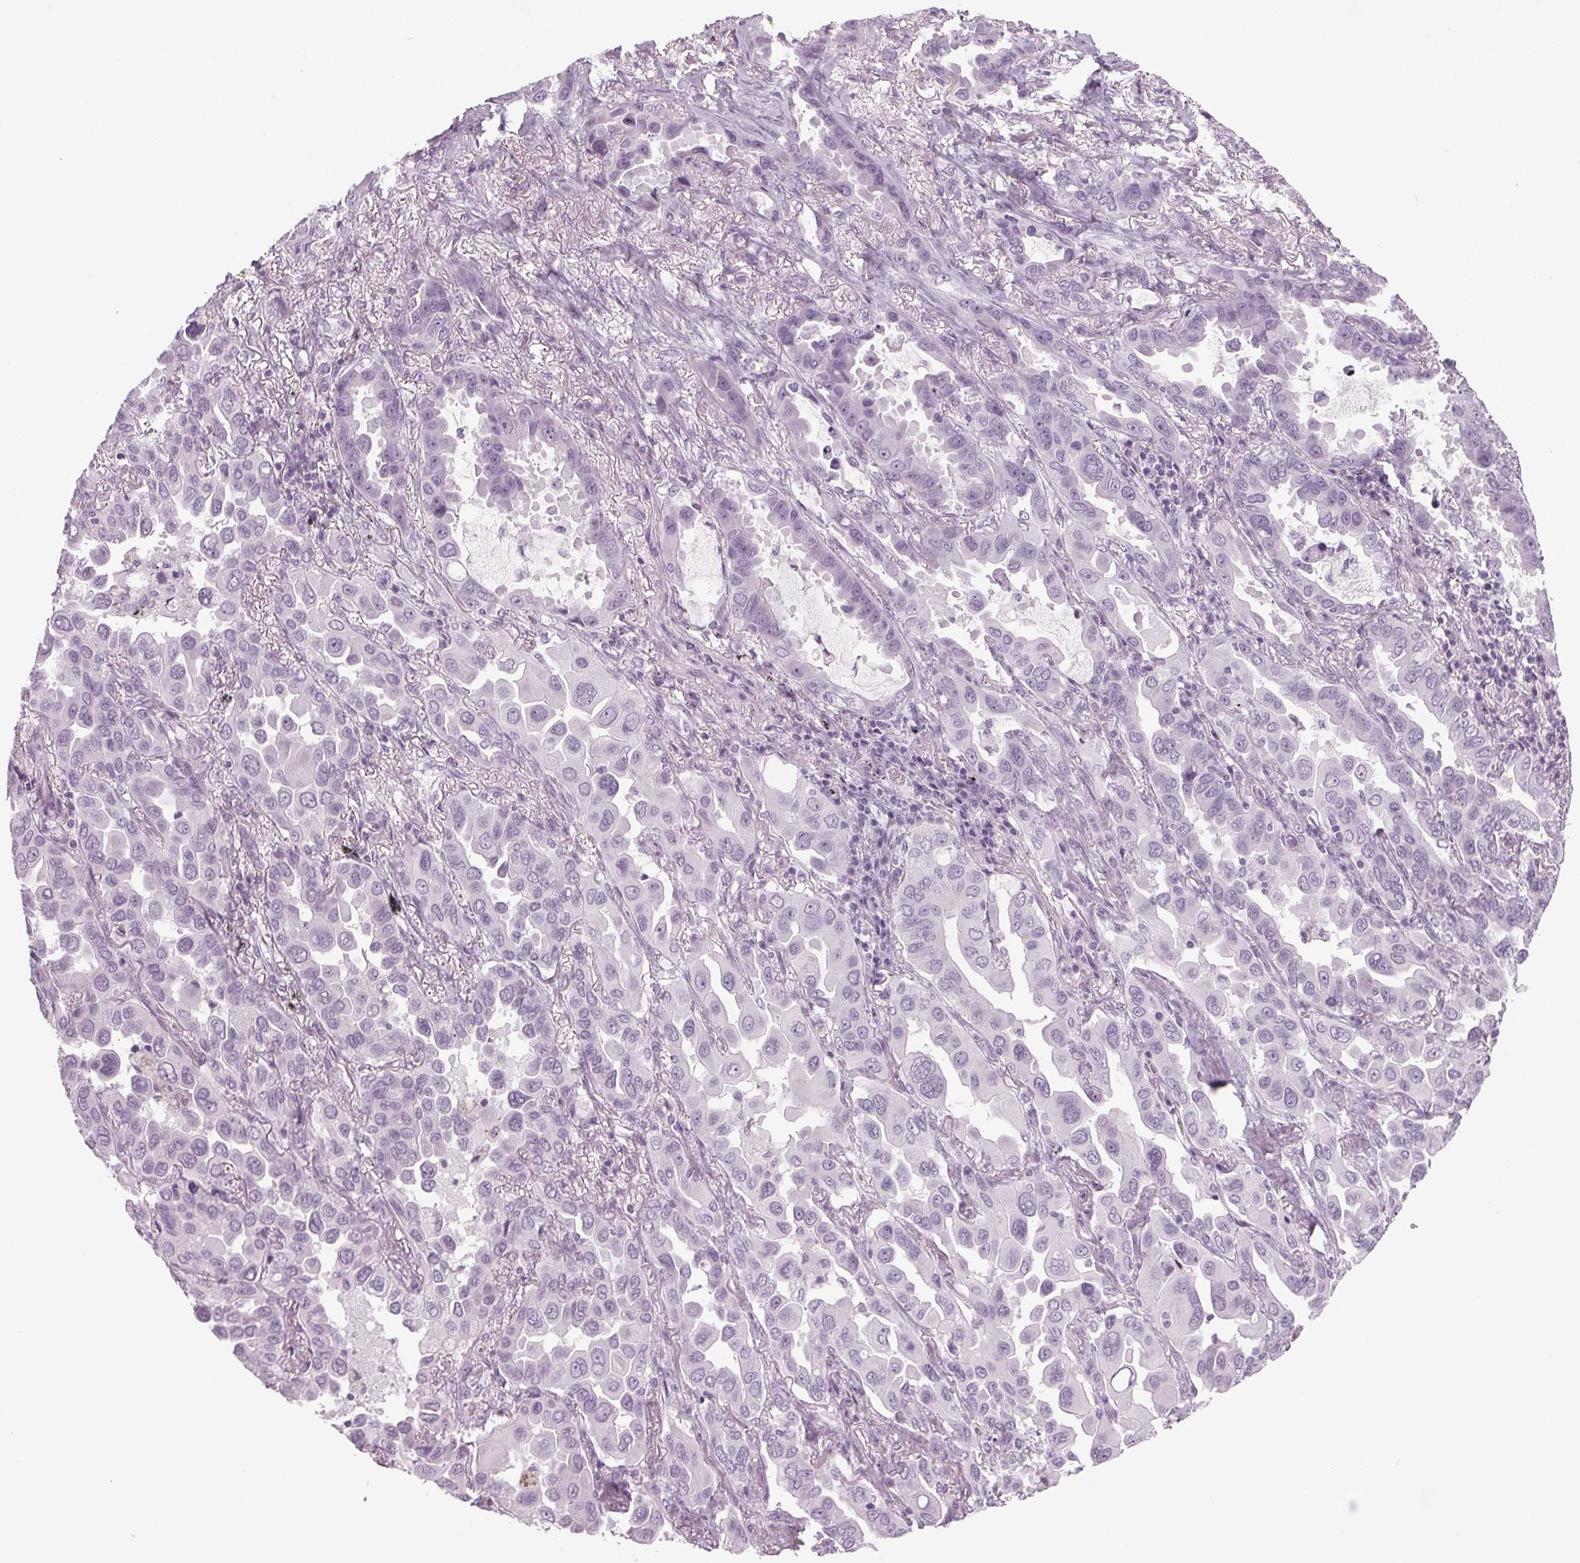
{"staining": {"intensity": "negative", "quantity": "none", "location": "none"}, "tissue": "lung cancer", "cell_type": "Tumor cells", "image_type": "cancer", "snomed": [{"axis": "morphology", "description": "Adenocarcinoma, NOS"}, {"axis": "topography", "description": "Lung"}], "caption": "A high-resolution photomicrograph shows immunohistochemistry staining of adenocarcinoma (lung), which exhibits no significant positivity in tumor cells.", "gene": "IGF2BP1", "patient": {"sex": "male", "age": 64}}